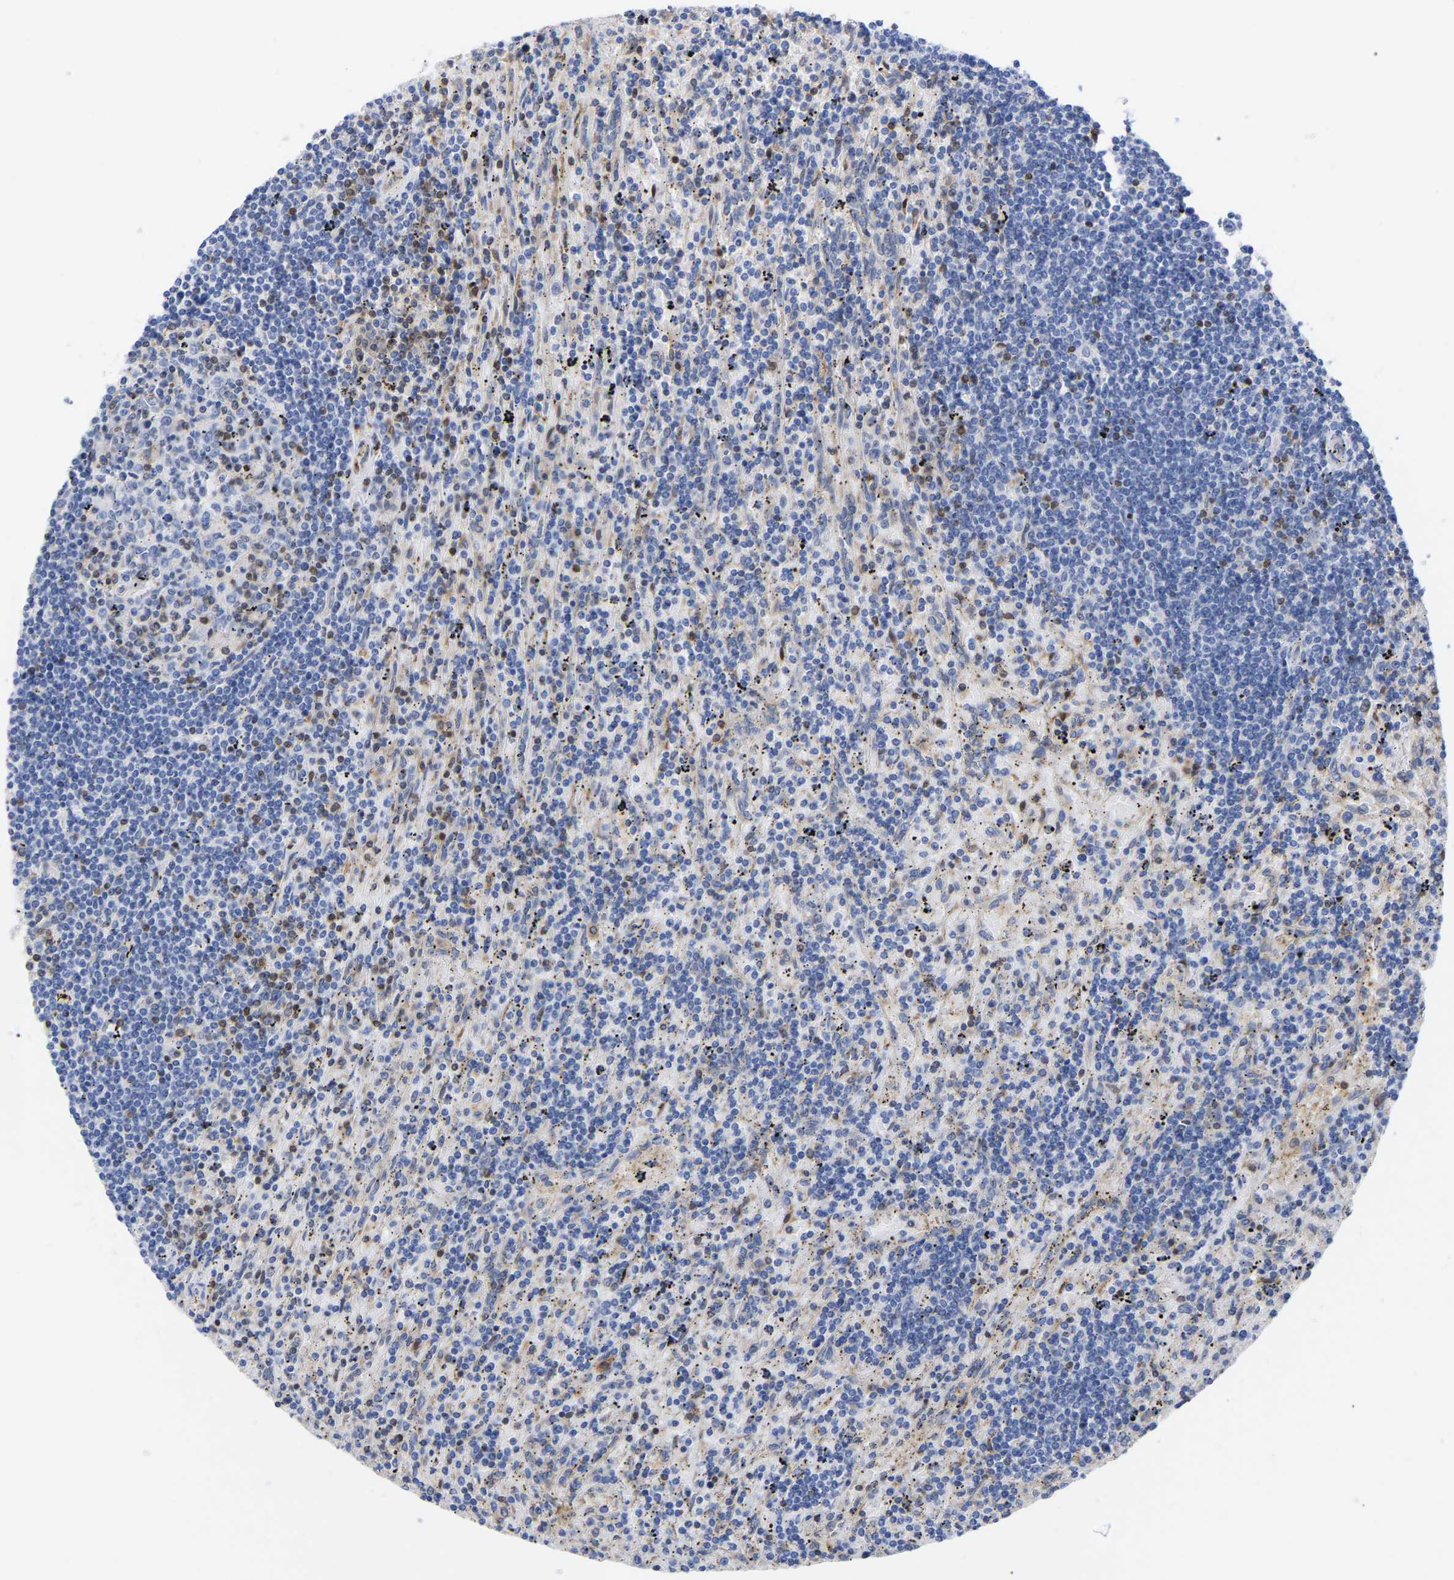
{"staining": {"intensity": "negative", "quantity": "none", "location": "none"}, "tissue": "lymphoma", "cell_type": "Tumor cells", "image_type": "cancer", "snomed": [{"axis": "morphology", "description": "Malignant lymphoma, non-Hodgkin's type, Low grade"}, {"axis": "topography", "description": "Spleen"}], "caption": "Tumor cells show no significant expression in malignant lymphoma, non-Hodgkin's type (low-grade). (DAB immunohistochemistry visualized using brightfield microscopy, high magnification).", "gene": "GIMAP4", "patient": {"sex": "male", "age": 76}}